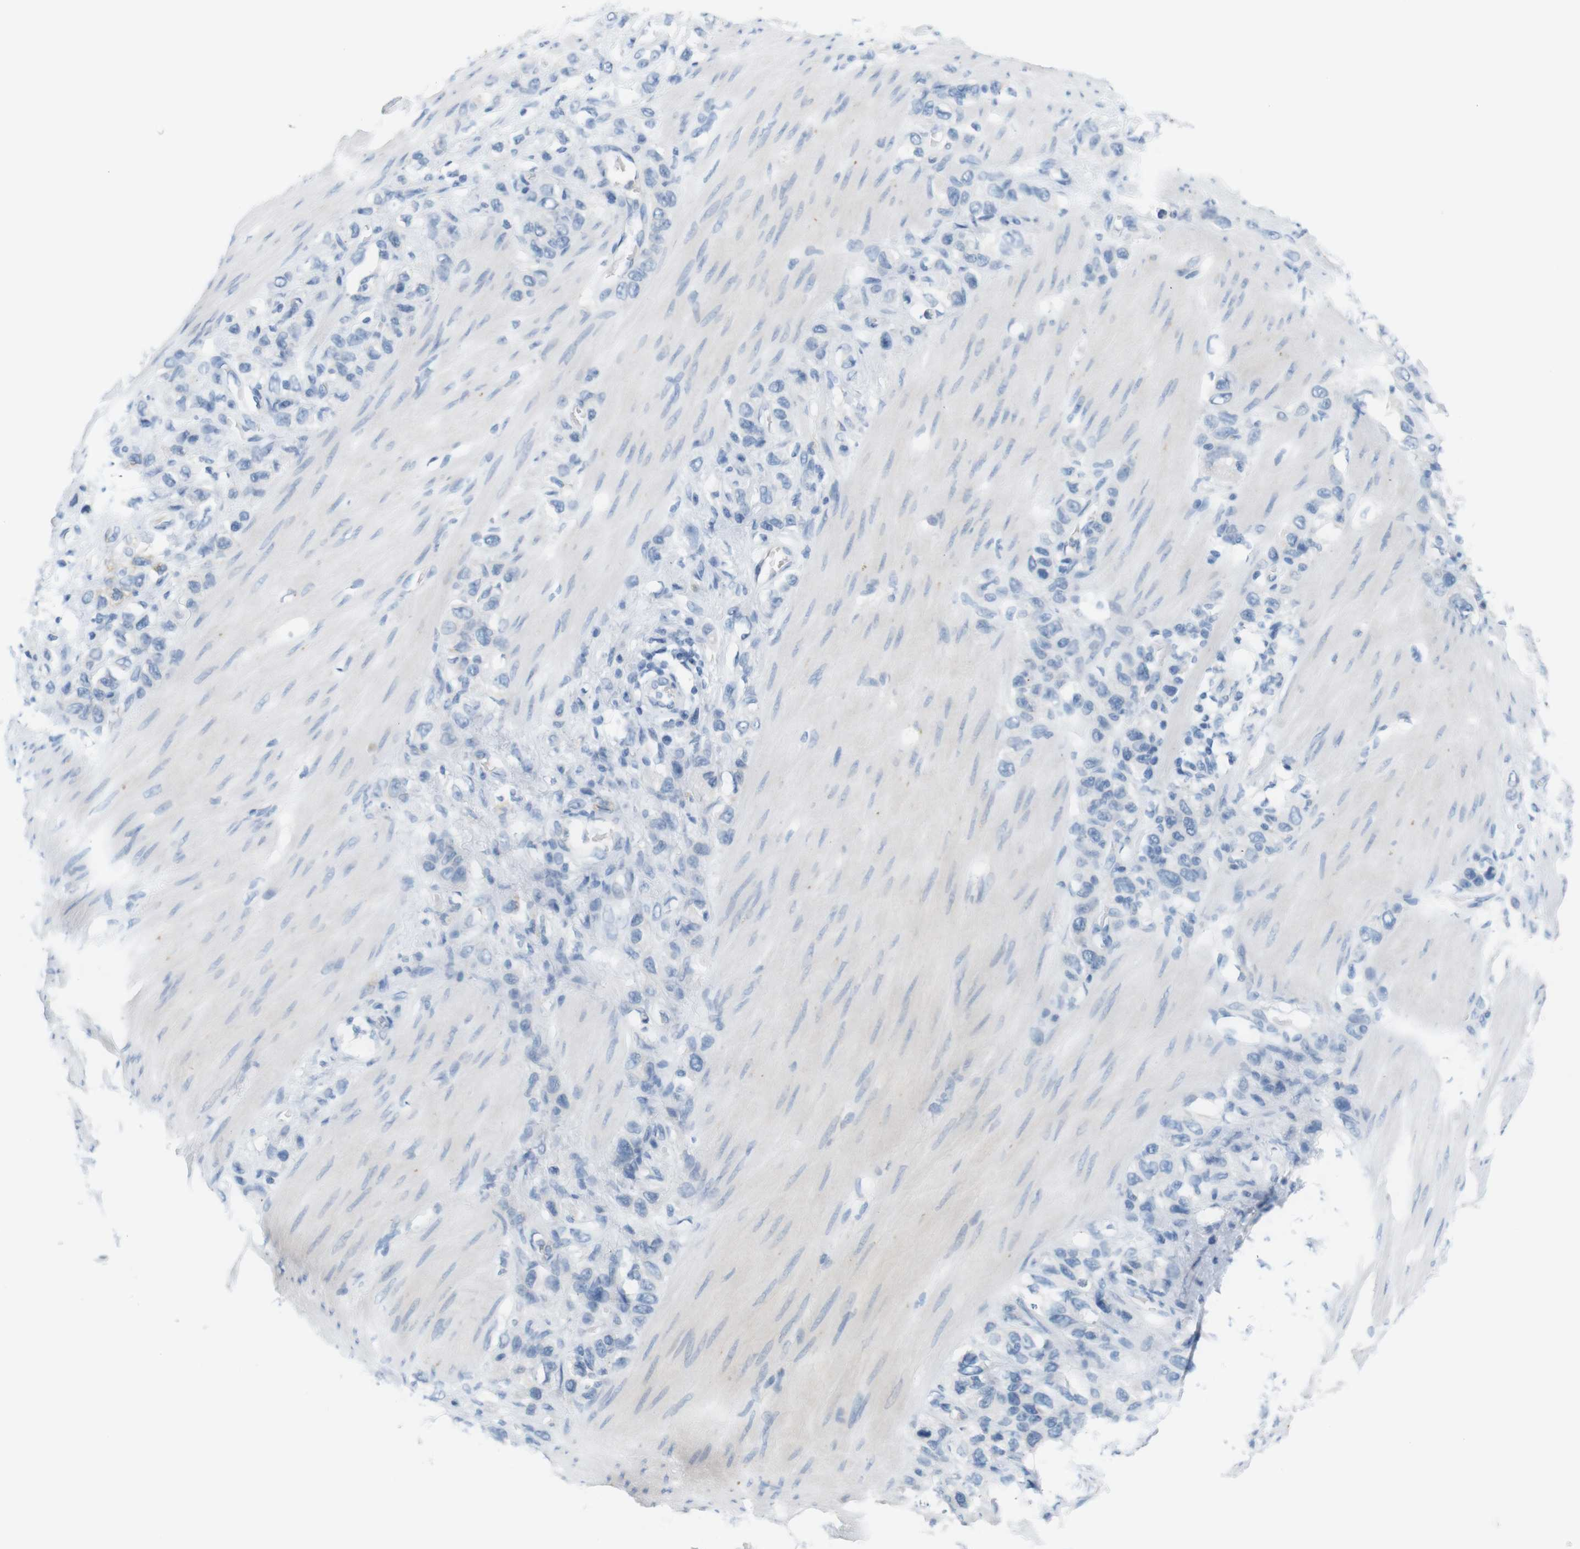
{"staining": {"intensity": "negative", "quantity": "none", "location": "none"}, "tissue": "stomach cancer", "cell_type": "Tumor cells", "image_type": "cancer", "snomed": [{"axis": "morphology", "description": "Adenocarcinoma, NOS"}, {"axis": "morphology", "description": "Adenocarcinoma, High grade"}, {"axis": "topography", "description": "Stomach, upper"}, {"axis": "topography", "description": "Stomach, lower"}], "caption": "High power microscopy histopathology image of an immunohistochemistry (IHC) histopathology image of adenocarcinoma (stomach), revealing no significant staining in tumor cells. (Stains: DAB IHC with hematoxylin counter stain, Microscopy: brightfield microscopy at high magnification).", "gene": "LRRK2", "patient": {"sex": "female", "age": 65}}